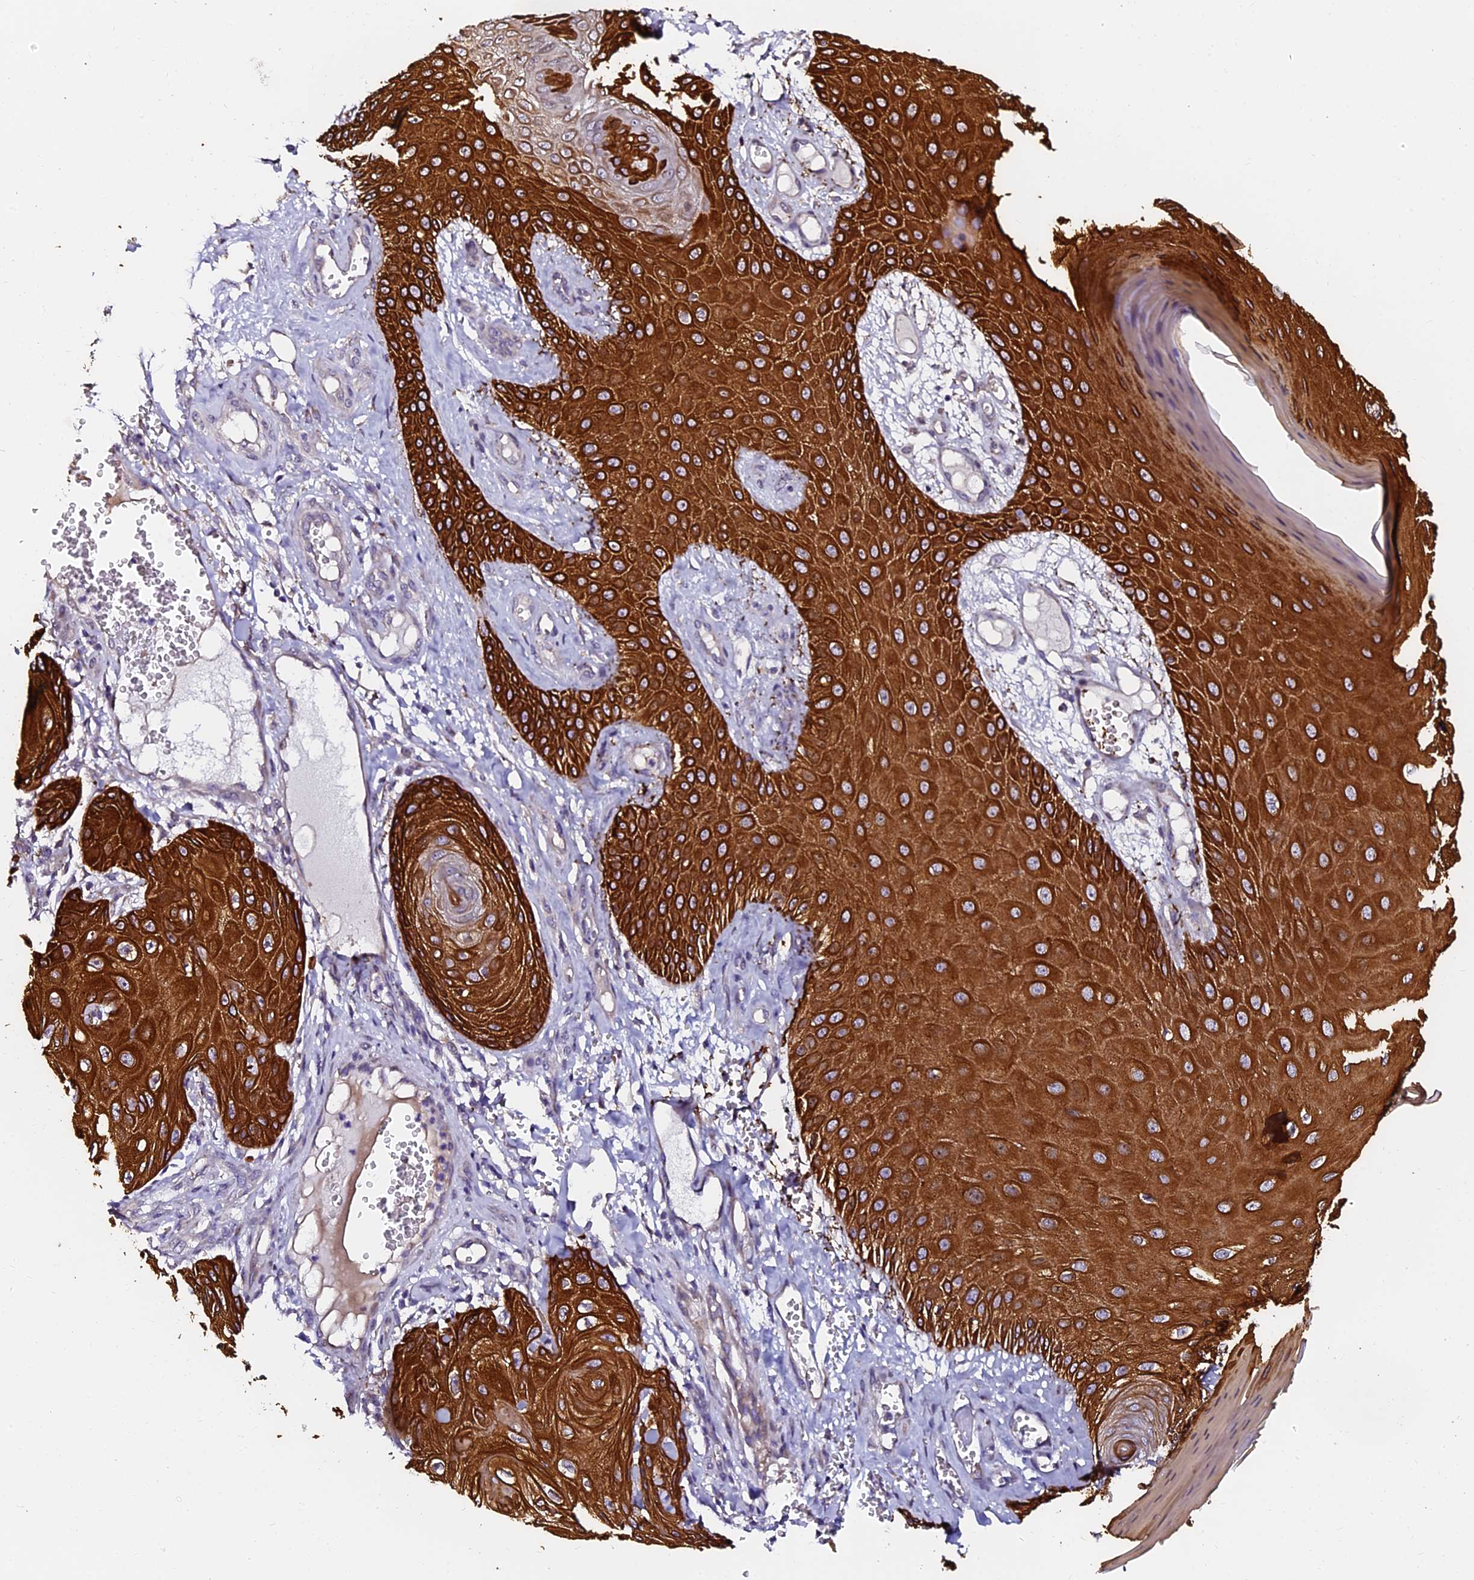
{"staining": {"intensity": "strong", "quantity": ">75%", "location": "cytoplasmic/membranous"}, "tissue": "skin cancer", "cell_type": "Tumor cells", "image_type": "cancer", "snomed": [{"axis": "morphology", "description": "Squamous cell carcinoma, NOS"}, {"axis": "topography", "description": "Skin"}], "caption": "Skin cancer stained for a protein (brown) exhibits strong cytoplasmic/membranous positive staining in about >75% of tumor cells.", "gene": "GPN3", "patient": {"sex": "male", "age": 74}}